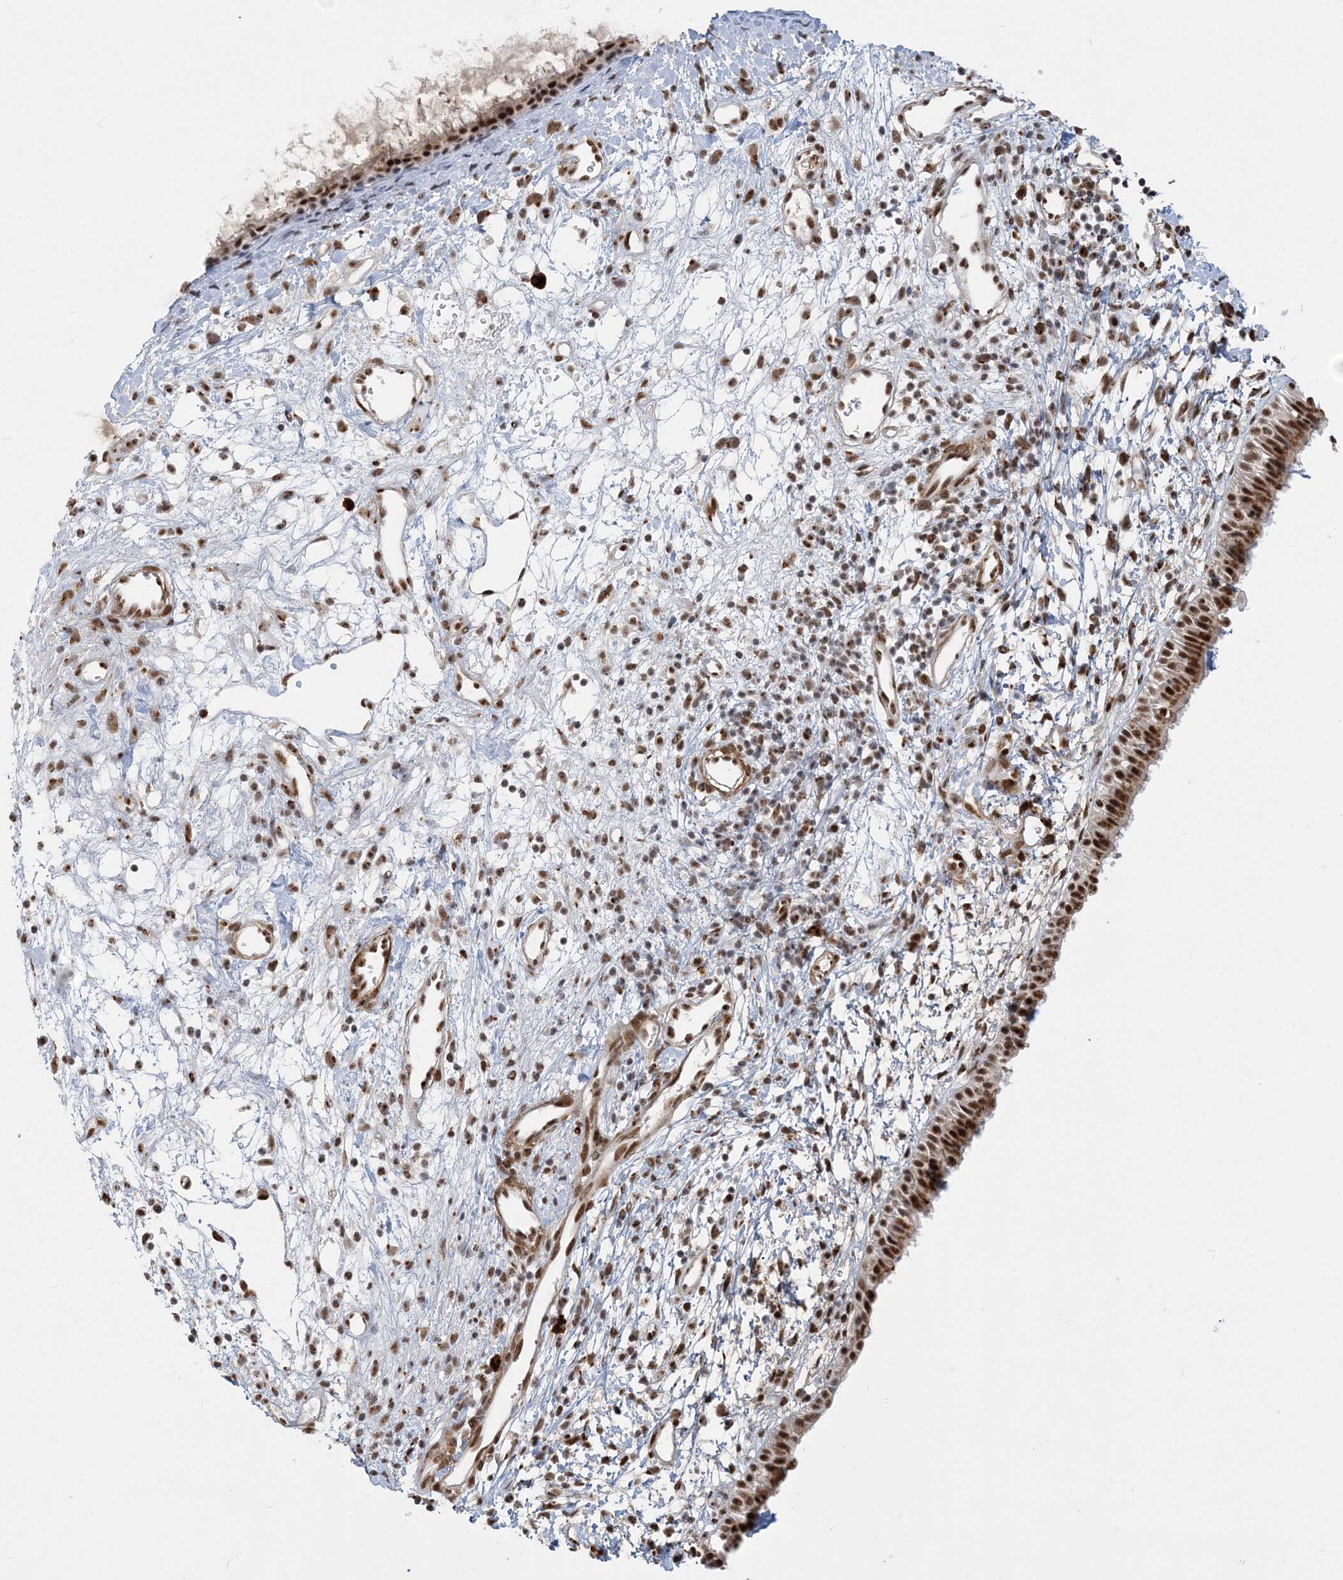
{"staining": {"intensity": "moderate", "quantity": ">75%", "location": "nuclear"}, "tissue": "nasopharynx", "cell_type": "Respiratory epithelial cells", "image_type": "normal", "snomed": [{"axis": "morphology", "description": "Normal tissue, NOS"}, {"axis": "topography", "description": "Nasopharynx"}], "caption": "The photomicrograph displays staining of normal nasopharynx, revealing moderate nuclear protein staining (brown color) within respiratory epithelial cells.", "gene": "PLRG1", "patient": {"sex": "male", "age": 22}}